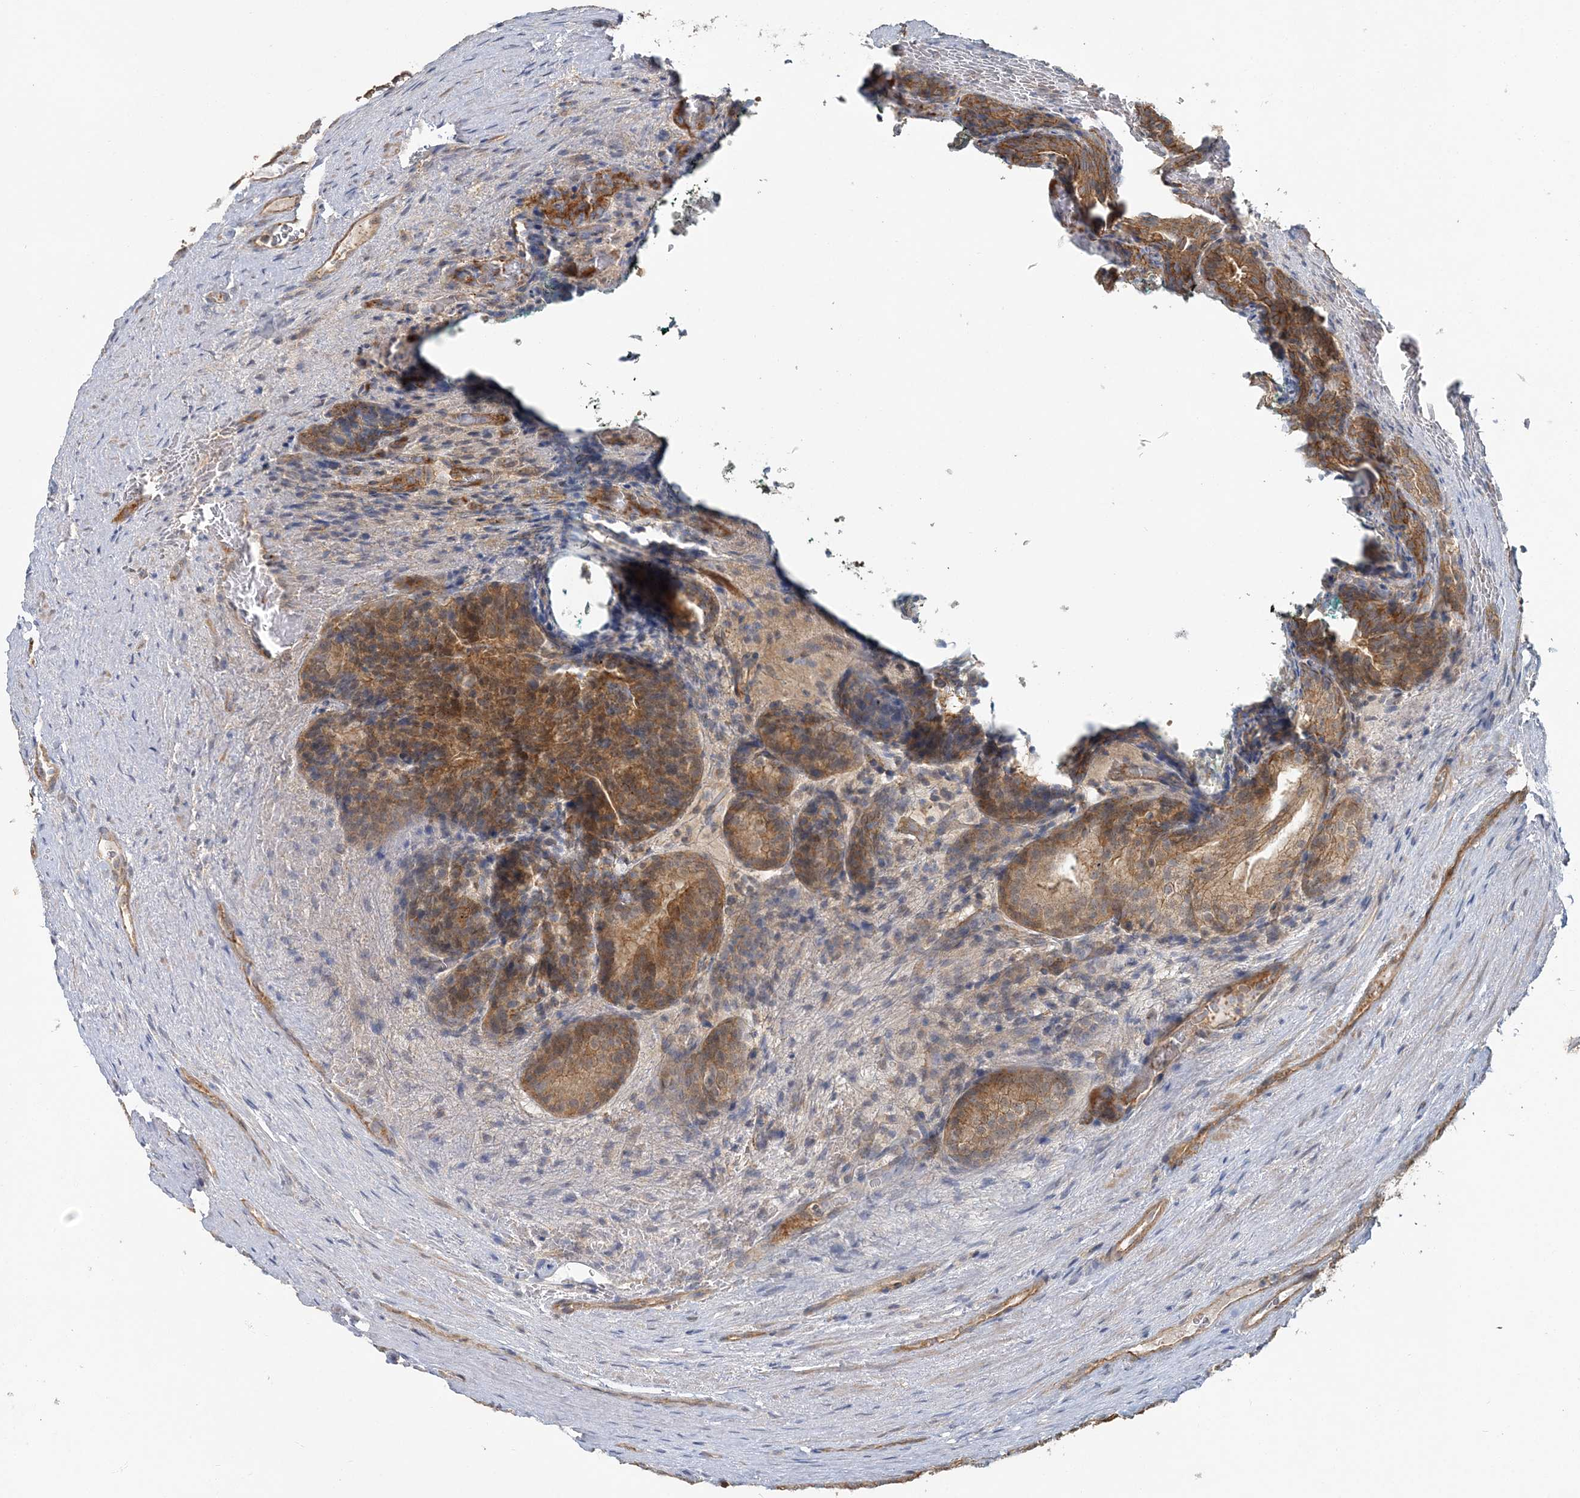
{"staining": {"intensity": "moderate", "quantity": ">75%", "location": "cytoplasmic/membranous"}, "tissue": "prostate cancer", "cell_type": "Tumor cells", "image_type": "cancer", "snomed": [{"axis": "morphology", "description": "Adenocarcinoma, High grade"}, {"axis": "topography", "description": "Prostate"}], "caption": "Protein analysis of prostate cancer (adenocarcinoma (high-grade)) tissue reveals moderate cytoplasmic/membranous expression in about >75% of tumor cells.", "gene": "MAT2B", "patient": {"sex": "male", "age": 62}}